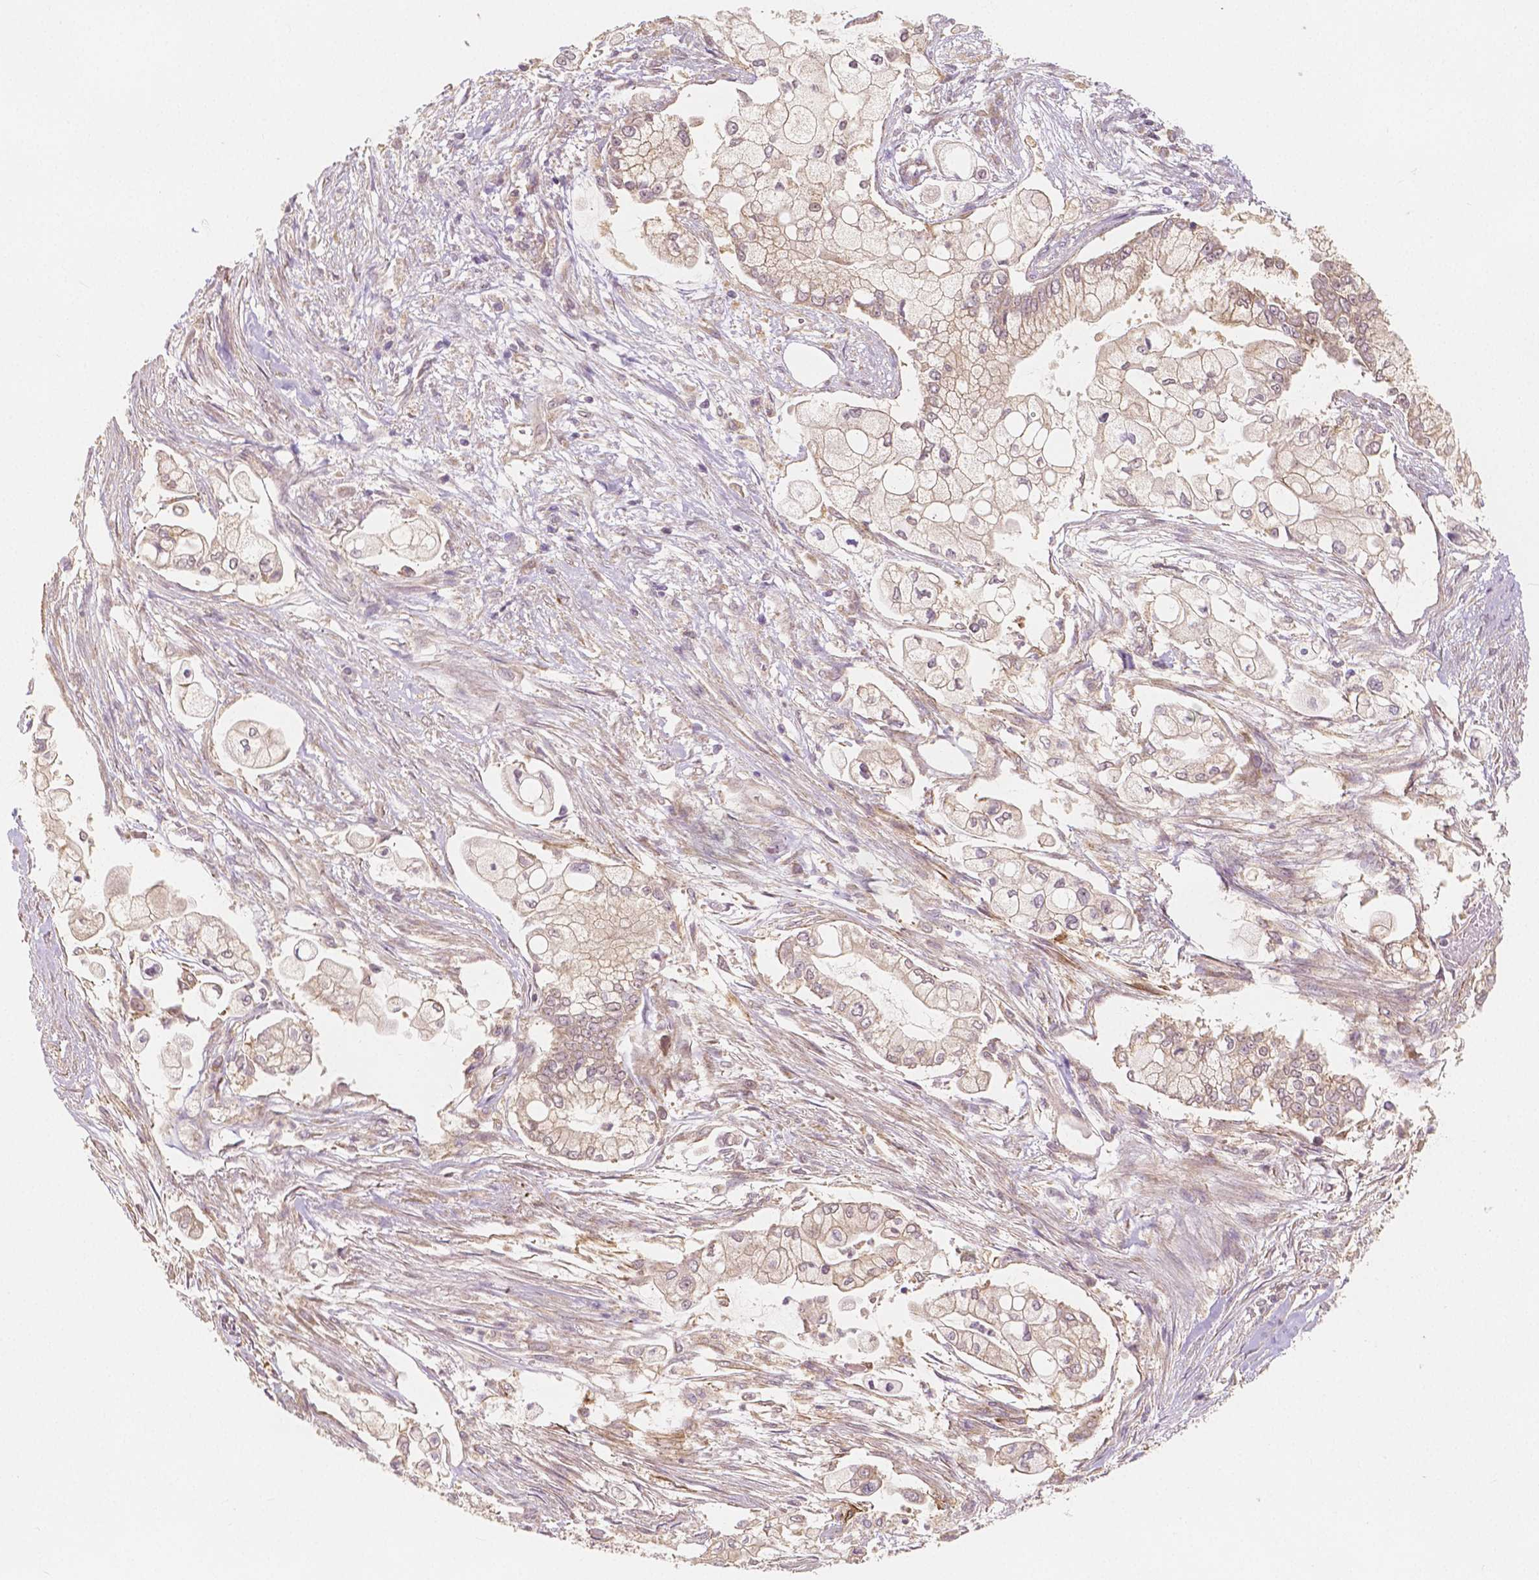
{"staining": {"intensity": "weak", "quantity": "<25%", "location": "cytoplasmic/membranous"}, "tissue": "pancreatic cancer", "cell_type": "Tumor cells", "image_type": "cancer", "snomed": [{"axis": "morphology", "description": "Adenocarcinoma, NOS"}, {"axis": "topography", "description": "Pancreas"}], "caption": "IHC of adenocarcinoma (pancreatic) exhibits no staining in tumor cells.", "gene": "SNX12", "patient": {"sex": "female", "age": 69}}